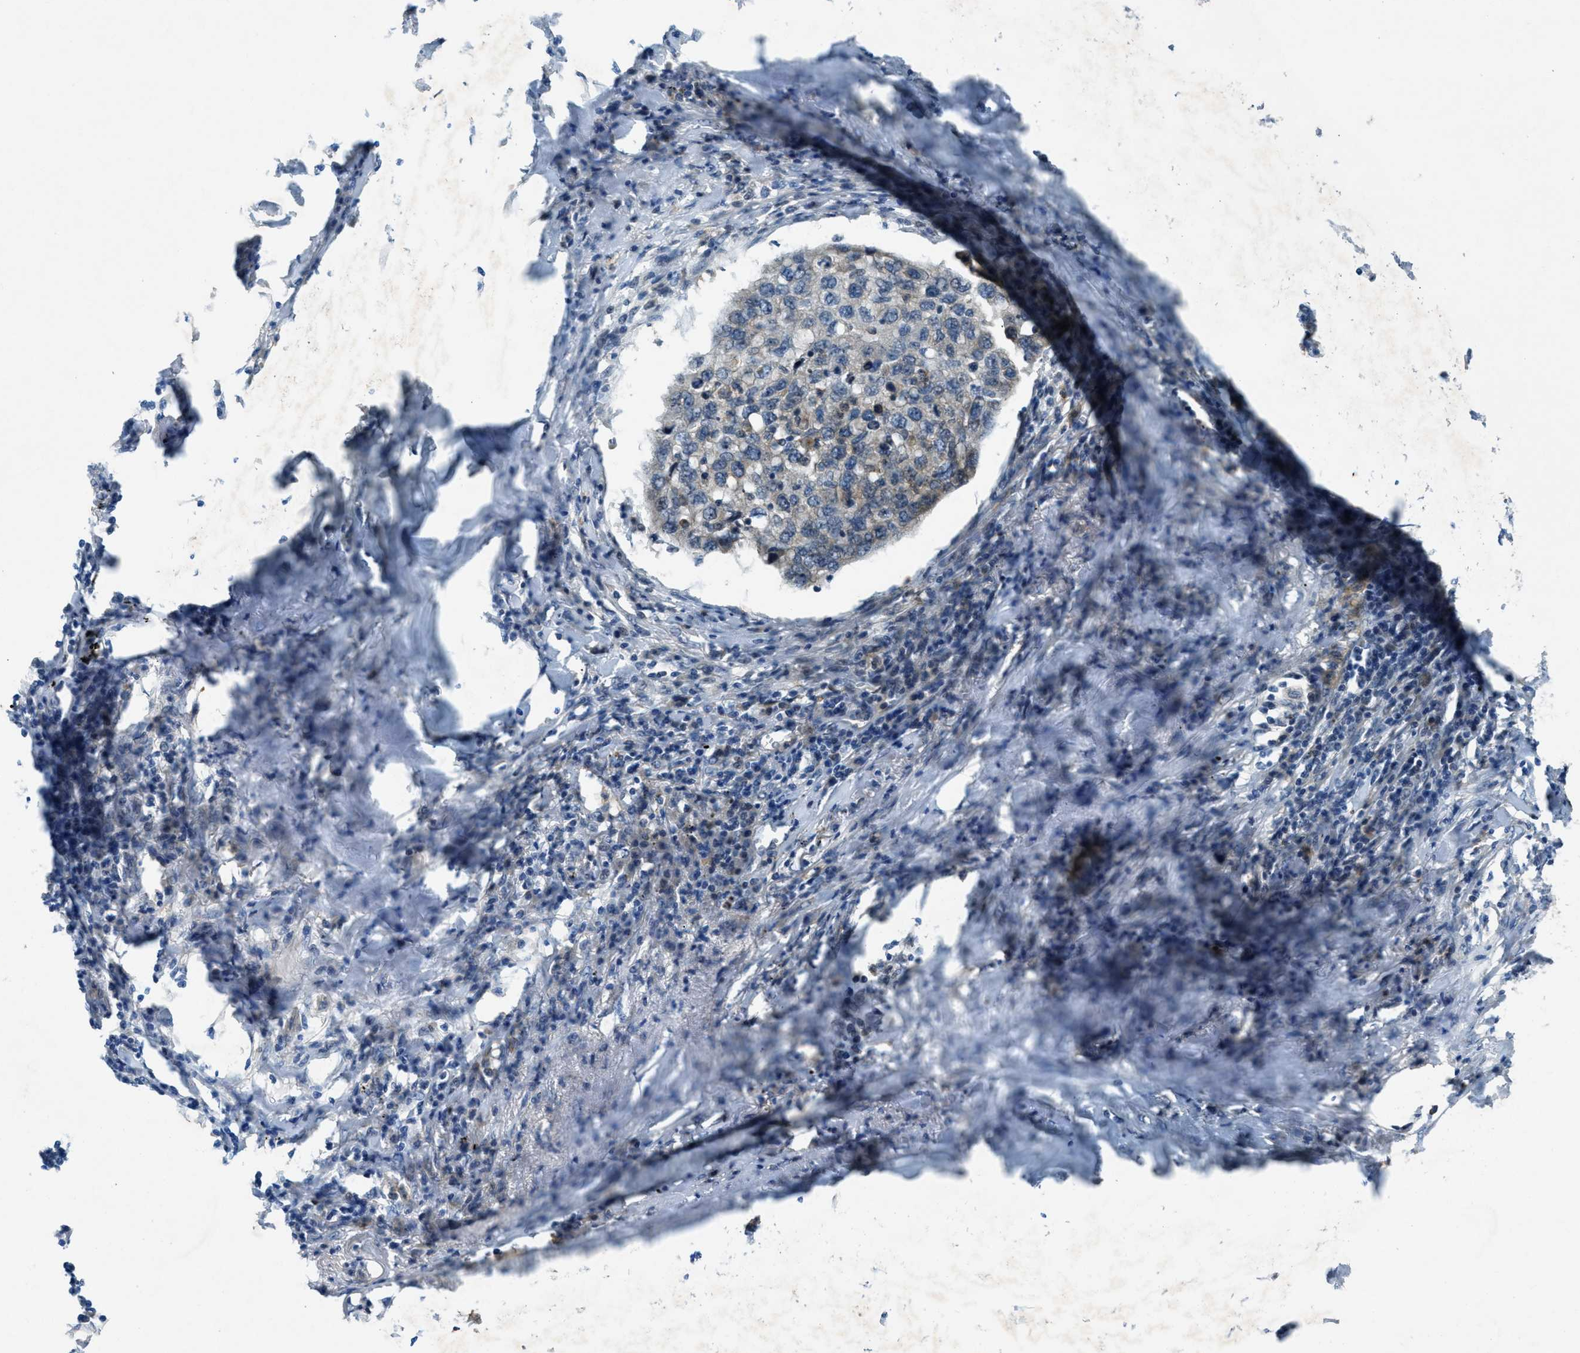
{"staining": {"intensity": "weak", "quantity": "<25%", "location": "cytoplasmic/membranous"}, "tissue": "lung cancer", "cell_type": "Tumor cells", "image_type": "cancer", "snomed": [{"axis": "morphology", "description": "Squamous cell carcinoma, NOS"}, {"axis": "topography", "description": "Lung"}], "caption": "Lung cancer (squamous cell carcinoma) was stained to show a protein in brown. There is no significant positivity in tumor cells. (IHC, brightfield microscopy, high magnification).", "gene": "SNX14", "patient": {"sex": "female", "age": 63}}